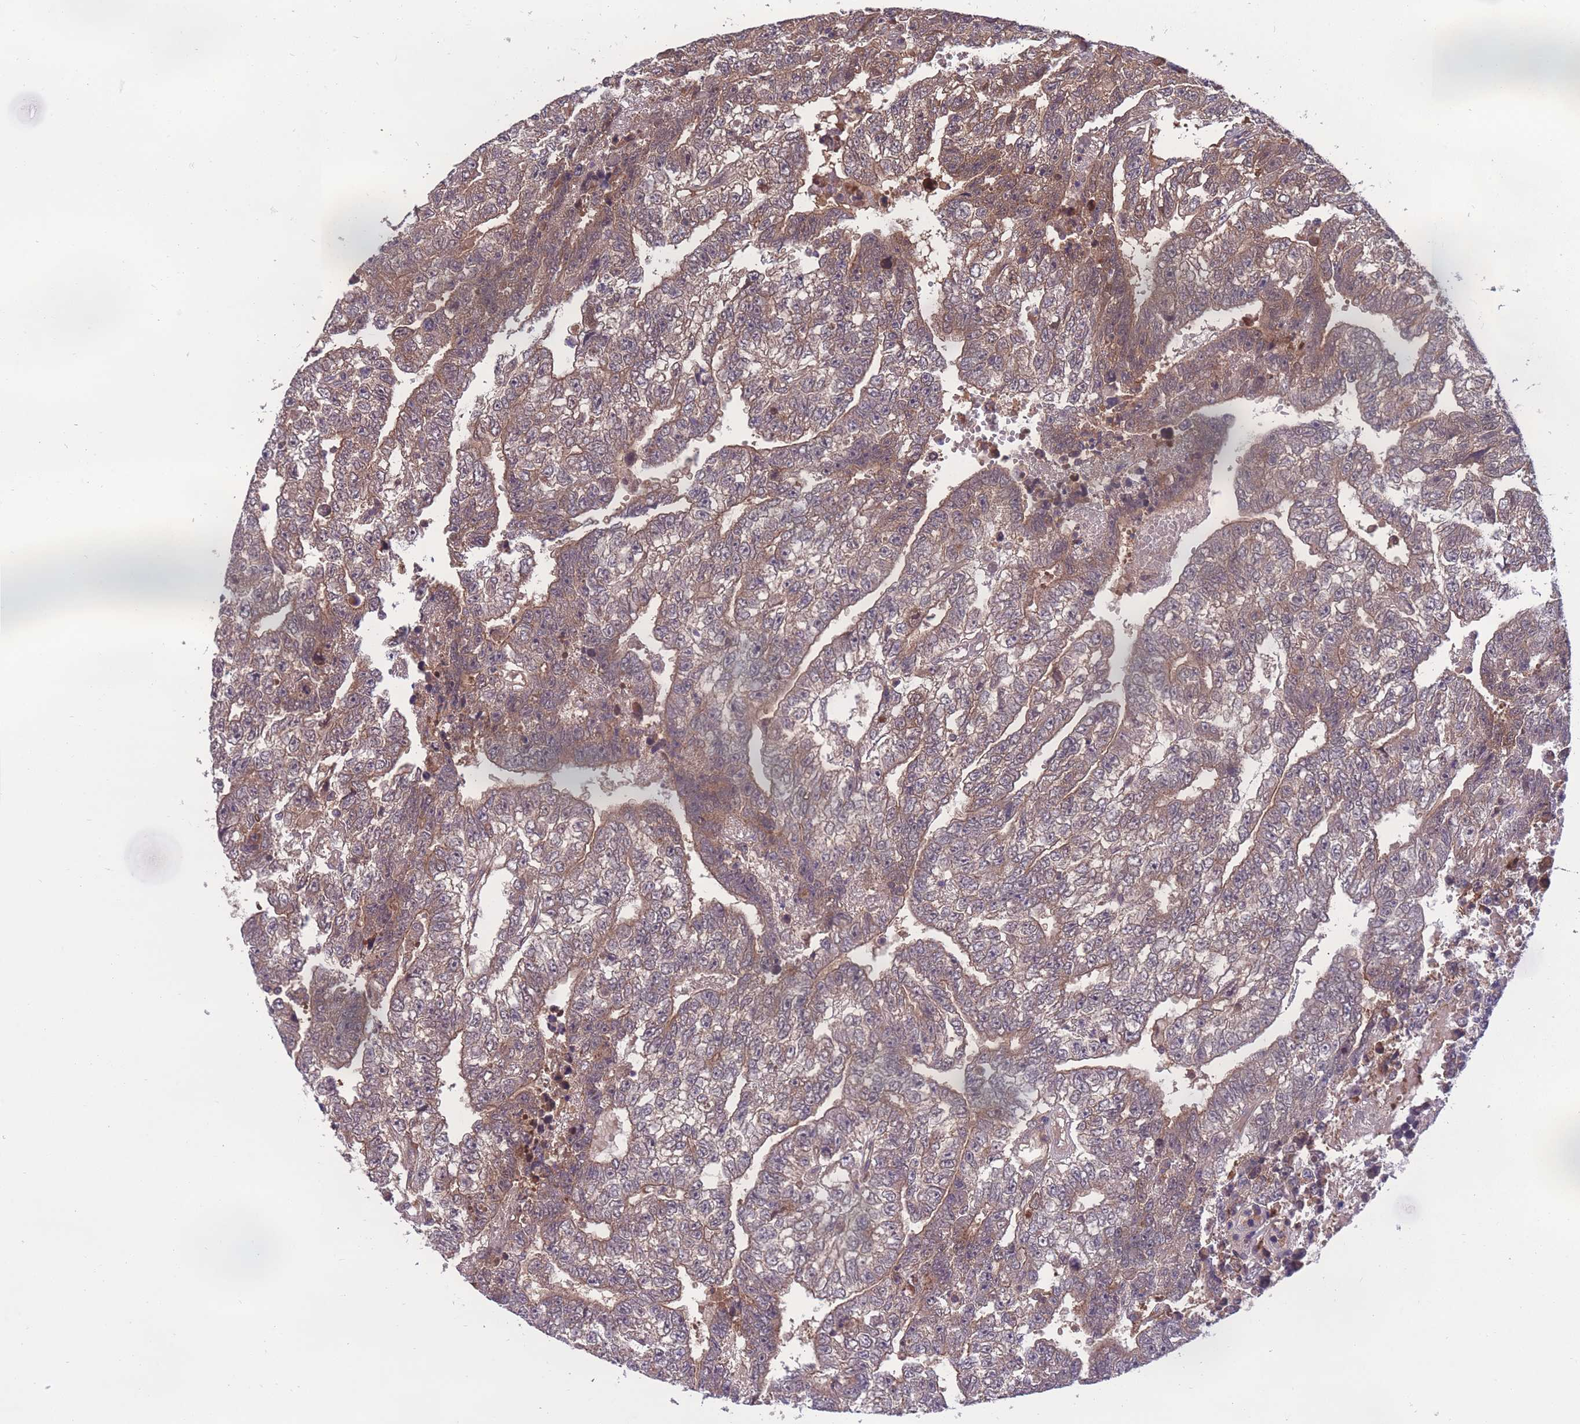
{"staining": {"intensity": "weak", "quantity": "25%-75%", "location": "cytoplasmic/membranous"}, "tissue": "testis cancer", "cell_type": "Tumor cells", "image_type": "cancer", "snomed": [{"axis": "morphology", "description": "Carcinoma, Embryonal, NOS"}, {"axis": "topography", "description": "Testis"}], "caption": "IHC photomicrograph of human testis embryonal carcinoma stained for a protein (brown), which demonstrates low levels of weak cytoplasmic/membranous staining in approximately 25%-75% of tumor cells.", "gene": "UBE2N", "patient": {"sex": "male", "age": 25}}